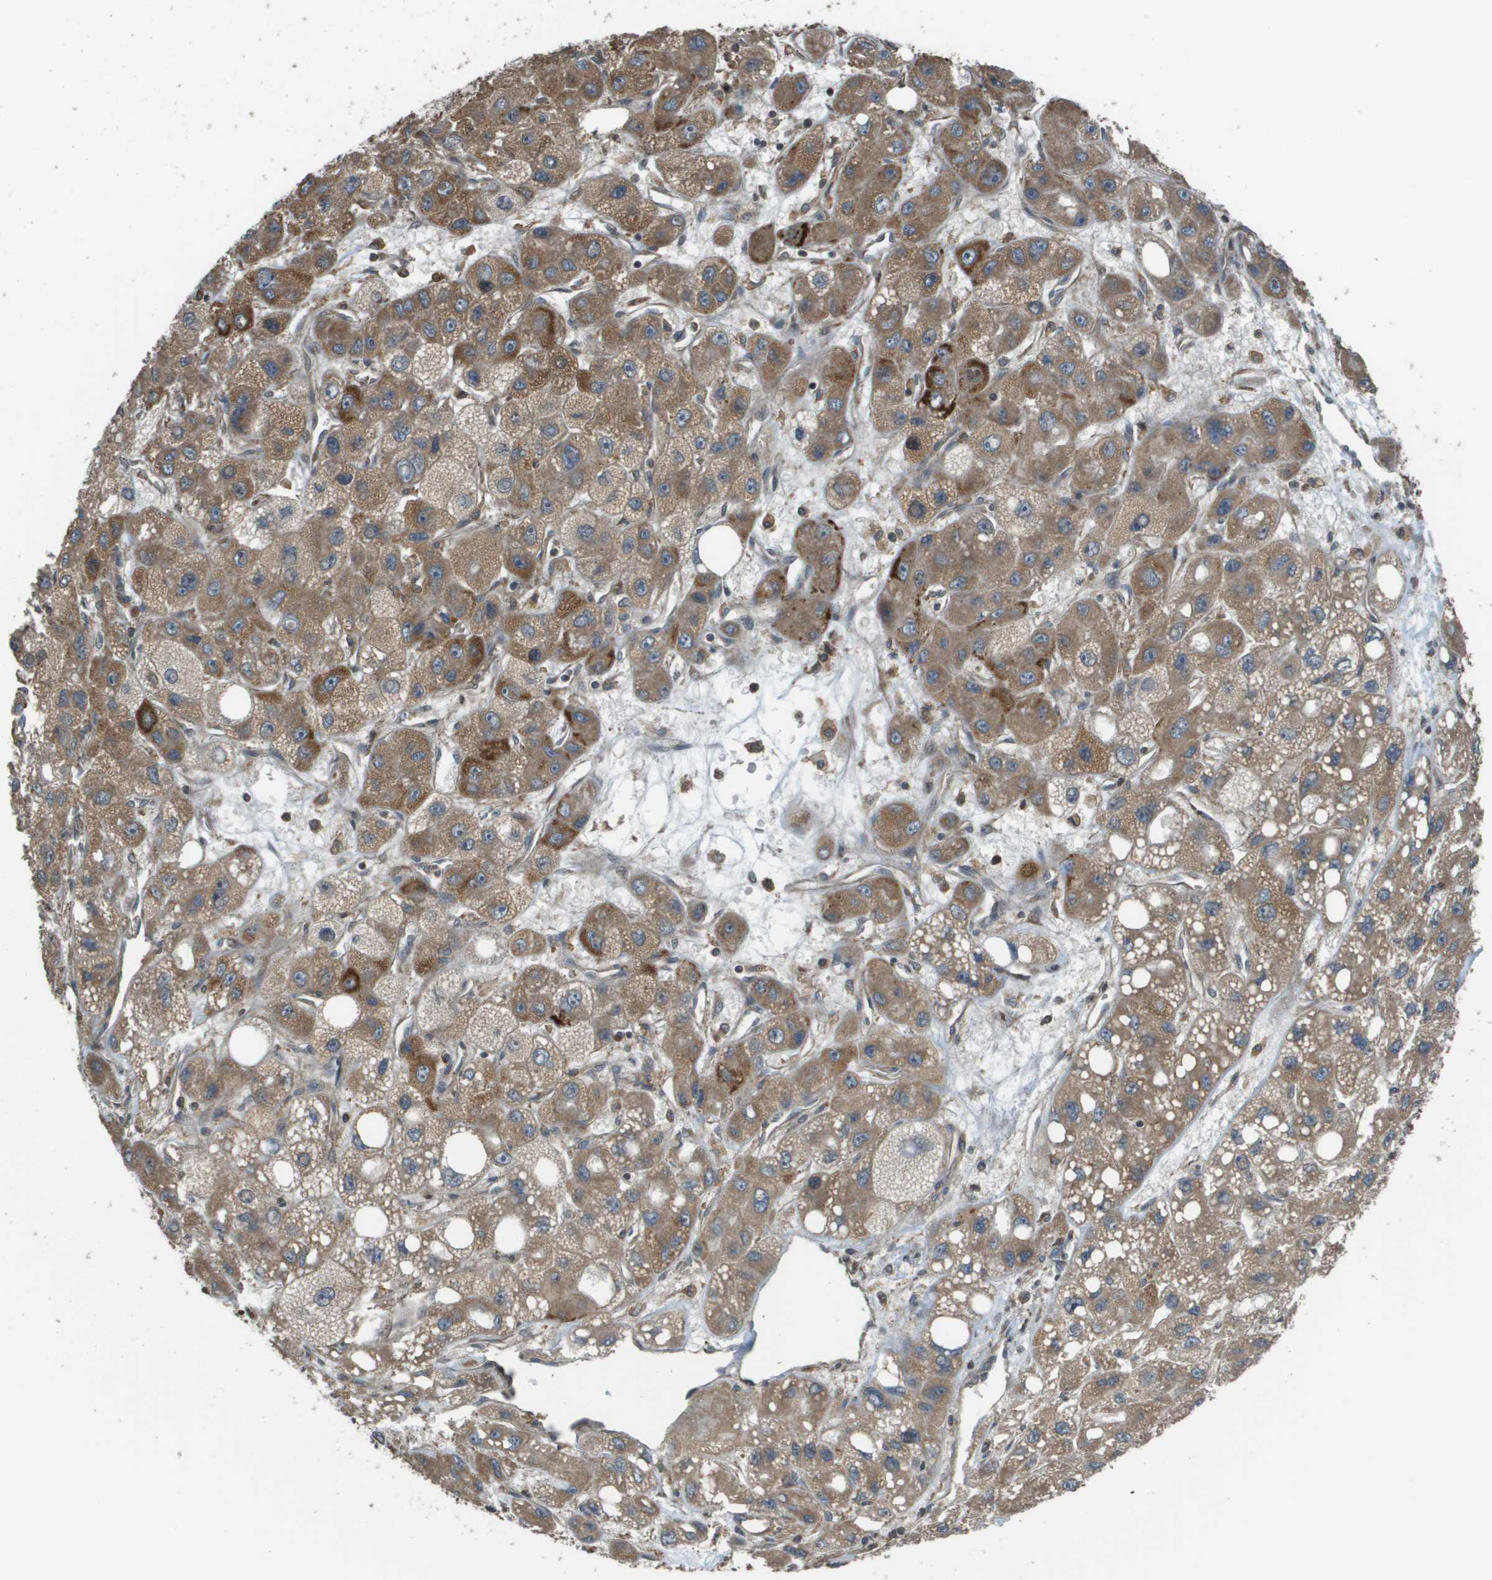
{"staining": {"intensity": "moderate", "quantity": ">75%", "location": "cytoplasmic/membranous"}, "tissue": "liver cancer", "cell_type": "Tumor cells", "image_type": "cancer", "snomed": [{"axis": "morphology", "description": "Carcinoma, Hepatocellular, NOS"}, {"axis": "topography", "description": "Liver"}], "caption": "This is a micrograph of immunohistochemistry staining of liver cancer (hepatocellular carcinoma), which shows moderate staining in the cytoplasmic/membranous of tumor cells.", "gene": "PLPBP", "patient": {"sex": "male", "age": 55}}